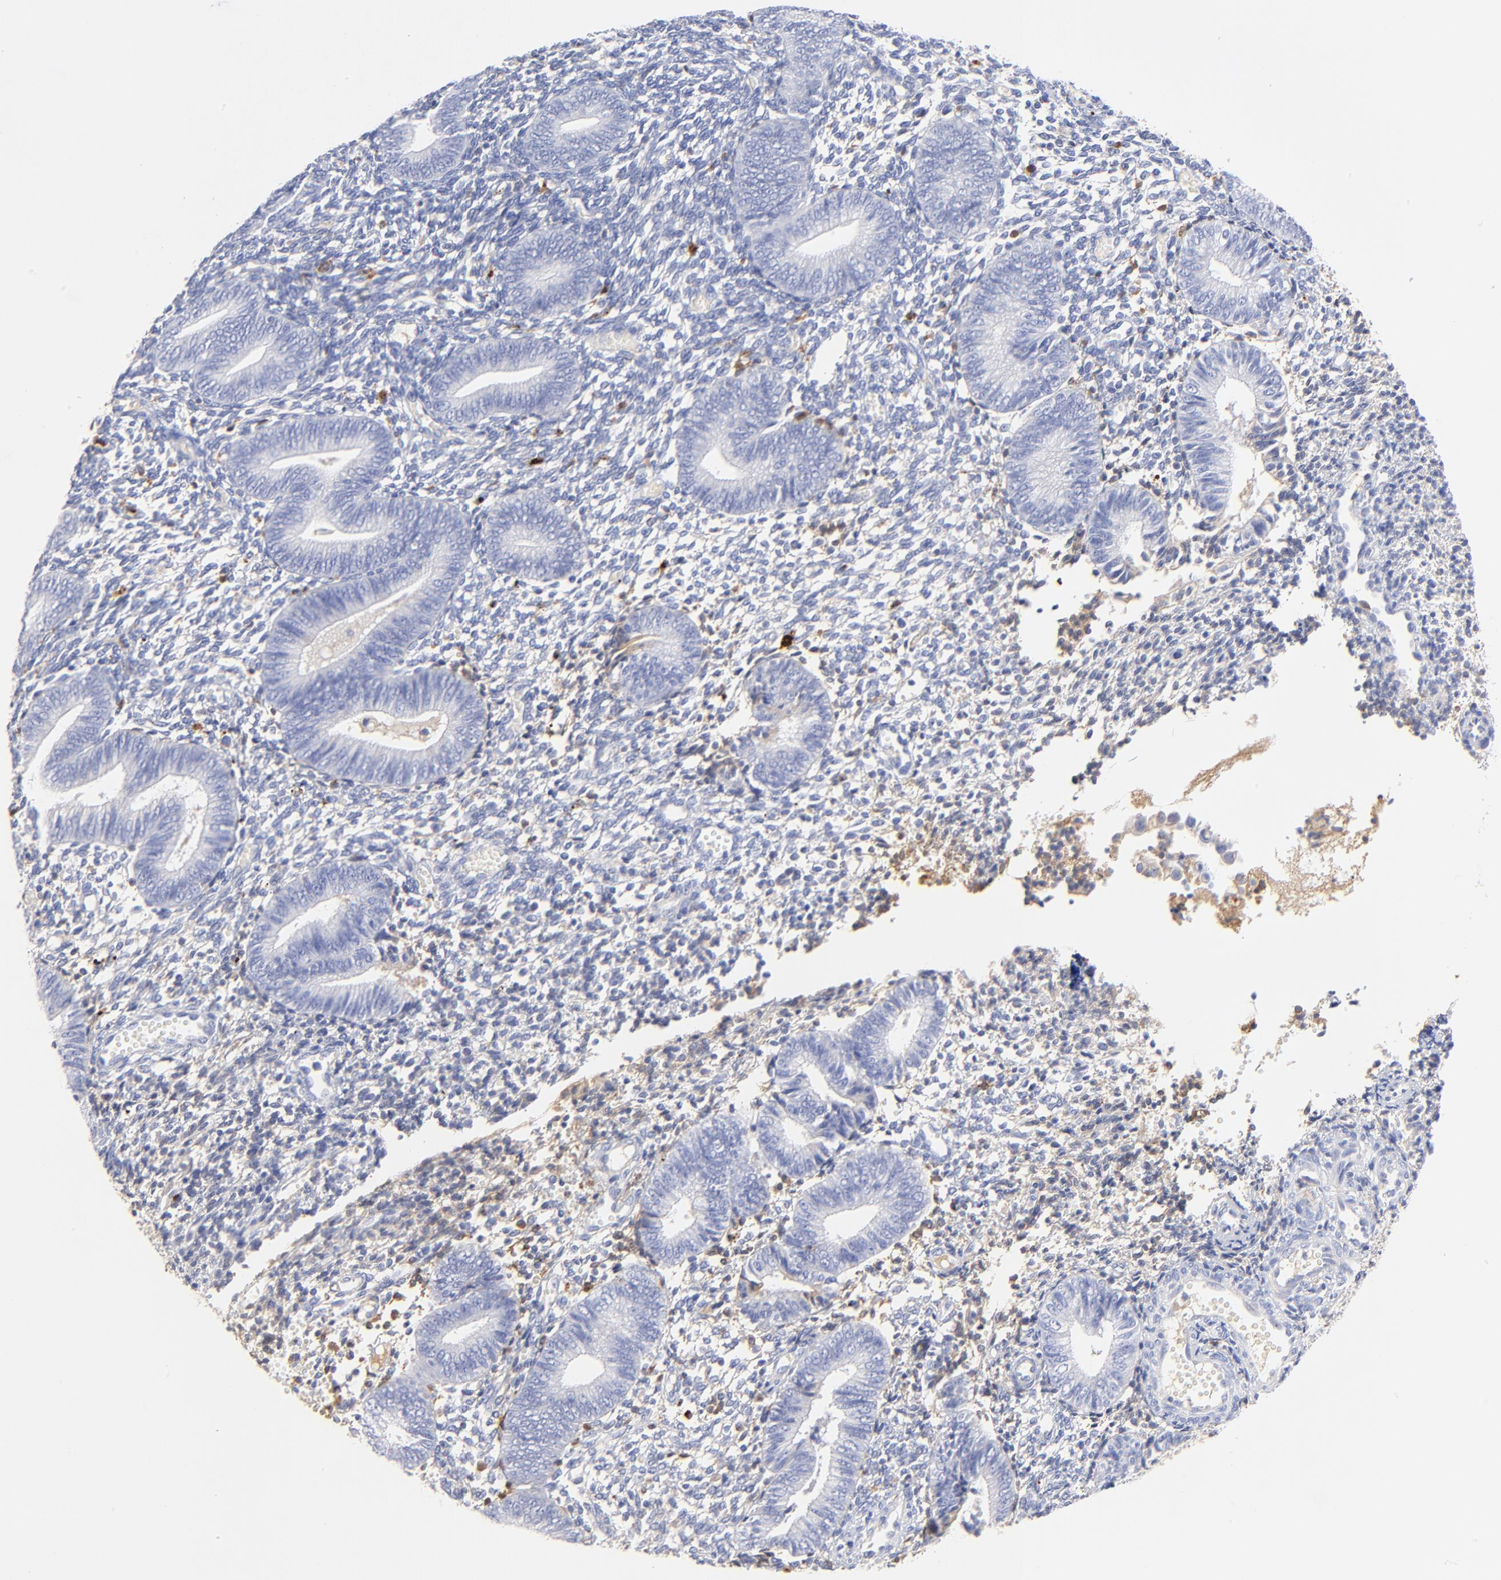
{"staining": {"intensity": "strong", "quantity": "<25%", "location": "cytoplasmic/membranous"}, "tissue": "endometrium", "cell_type": "Cells in endometrial stroma", "image_type": "normal", "snomed": [{"axis": "morphology", "description": "Normal tissue, NOS"}, {"axis": "topography", "description": "Uterus"}, {"axis": "topography", "description": "Endometrium"}], "caption": "The photomicrograph reveals staining of normal endometrium, revealing strong cytoplasmic/membranous protein staining (brown color) within cells in endometrial stroma.", "gene": "MDGA2", "patient": {"sex": "female", "age": 33}}